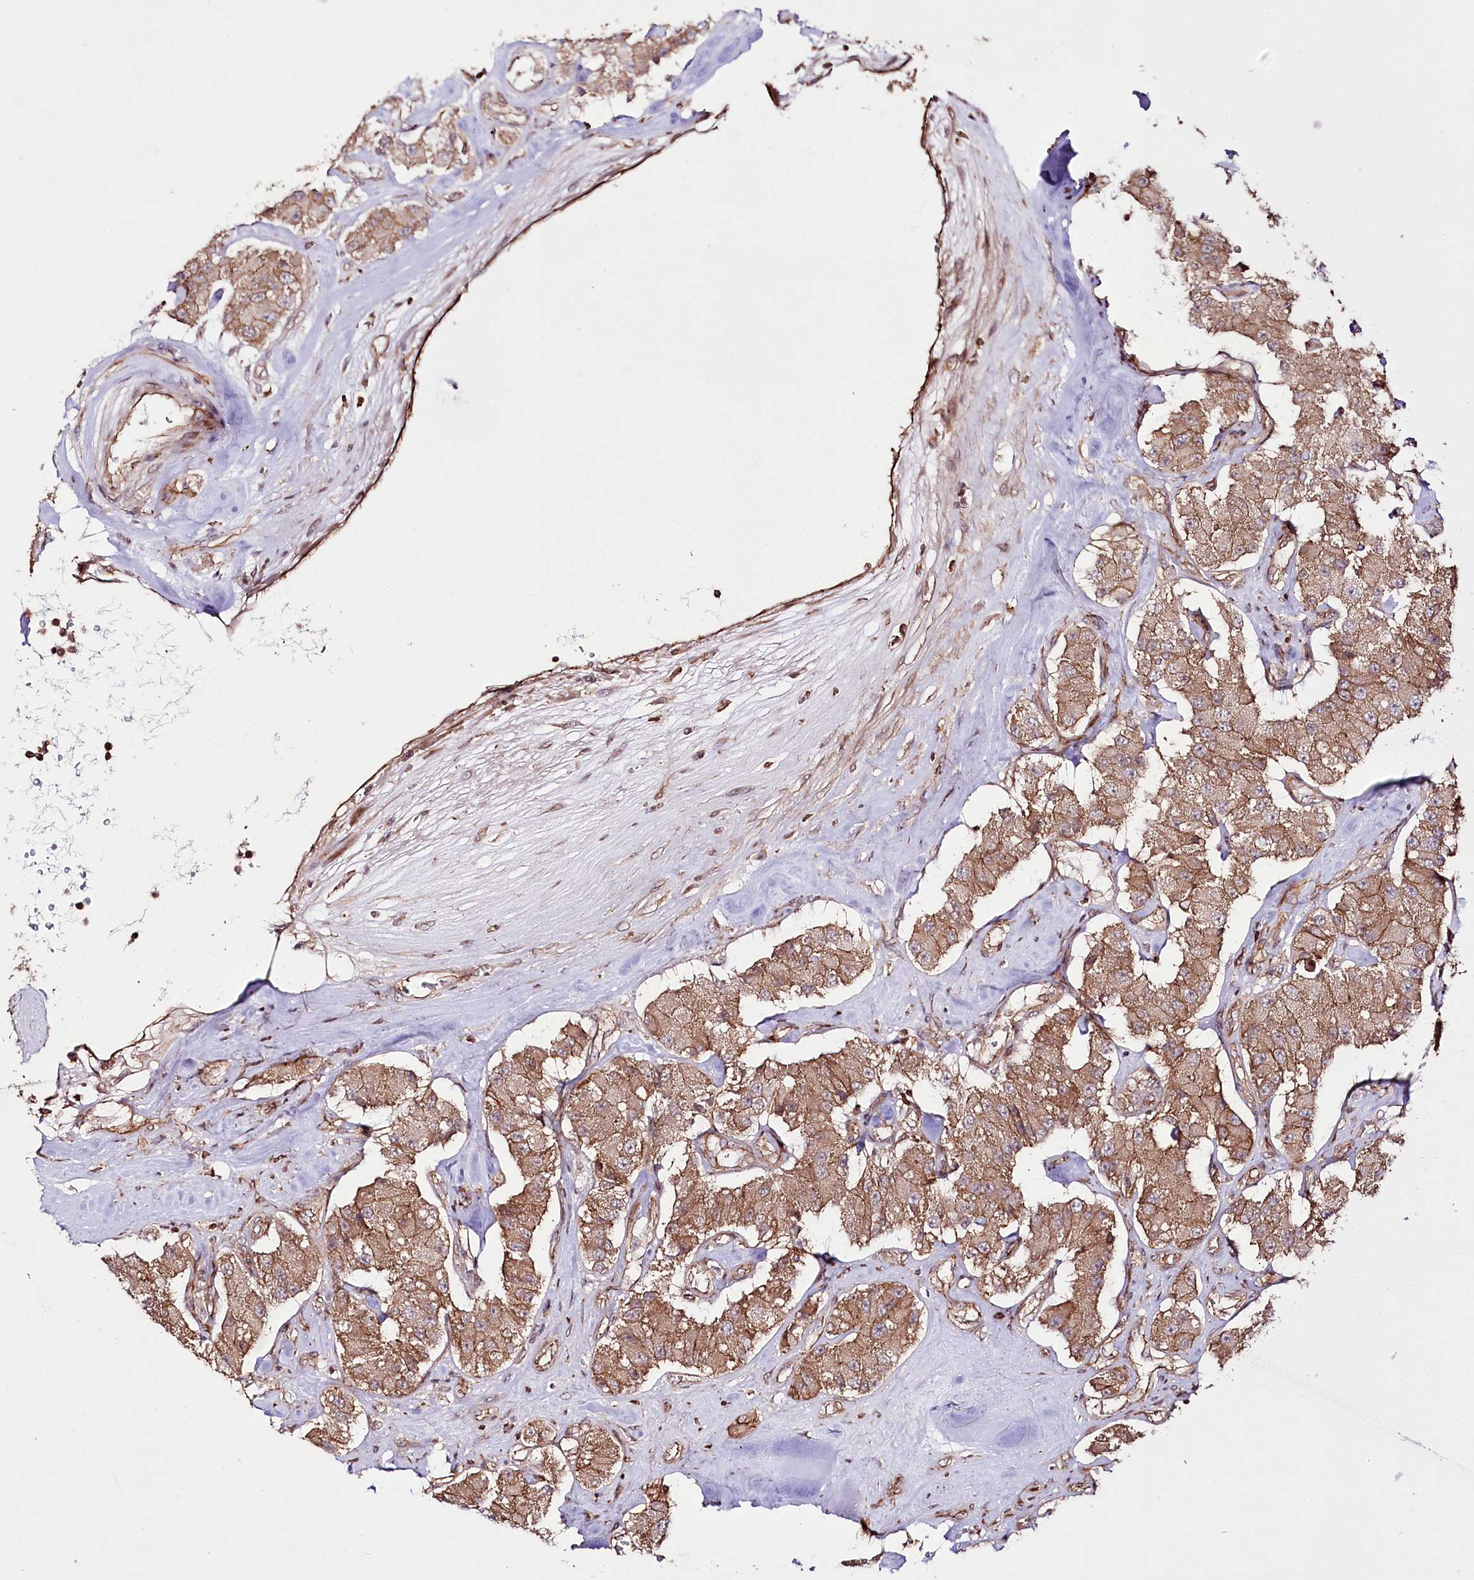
{"staining": {"intensity": "strong", "quantity": ">75%", "location": "cytoplasmic/membranous"}, "tissue": "carcinoid", "cell_type": "Tumor cells", "image_type": "cancer", "snomed": [{"axis": "morphology", "description": "Carcinoid, malignant, NOS"}, {"axis": "topography", "description": "Pancreas"}], "caption": "Protein staining displays strong cytoplasmic/membranous staining in approximately >75% of tumor cells in carcinoid.", "gene": "DHX29", "patient": {"sex": "male", "age": 41}}